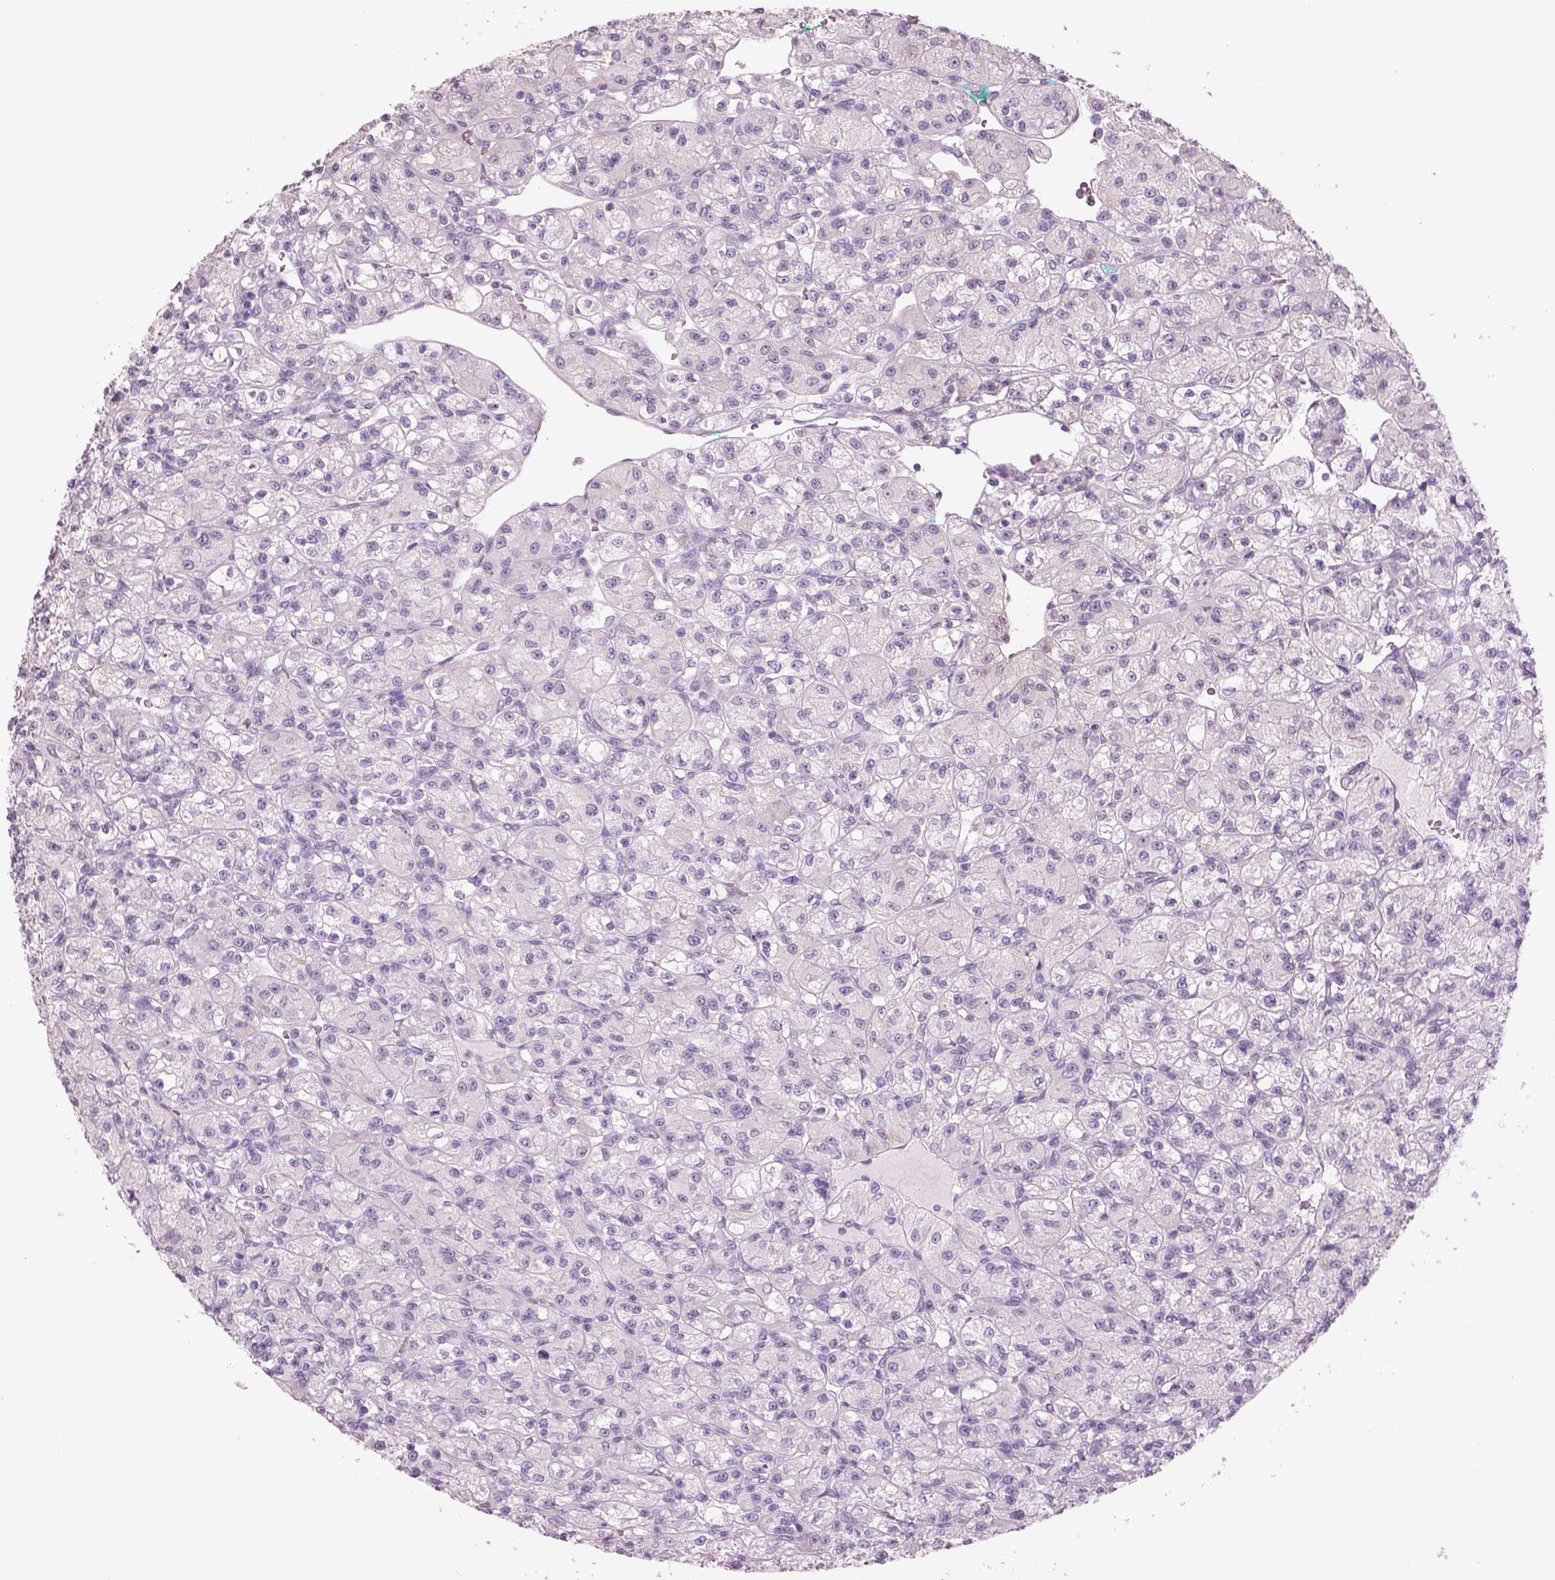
{"staining": {"intensity": "negative", "quantity": "none", "location": "none"}, "tissue": "renal cancer", "cell_type": "Tumor cells", "image_type": "cancer", "snomed": [{"axis": "morphology", "description": "Adenocarcinoma, NOS"}, {"axis": "topography", "description": "Kidney"}], "caption": "IHC image of neoplastic tissue: renal cancer stained with DAB (3,3'-diaminobenzidine) reveals no significant protein expression in tumor cells. (DAB immunohistochemistry with hematoxylin counter stain).", "gene": "RHO", "patient": {"sex": "female", "age": 70}}